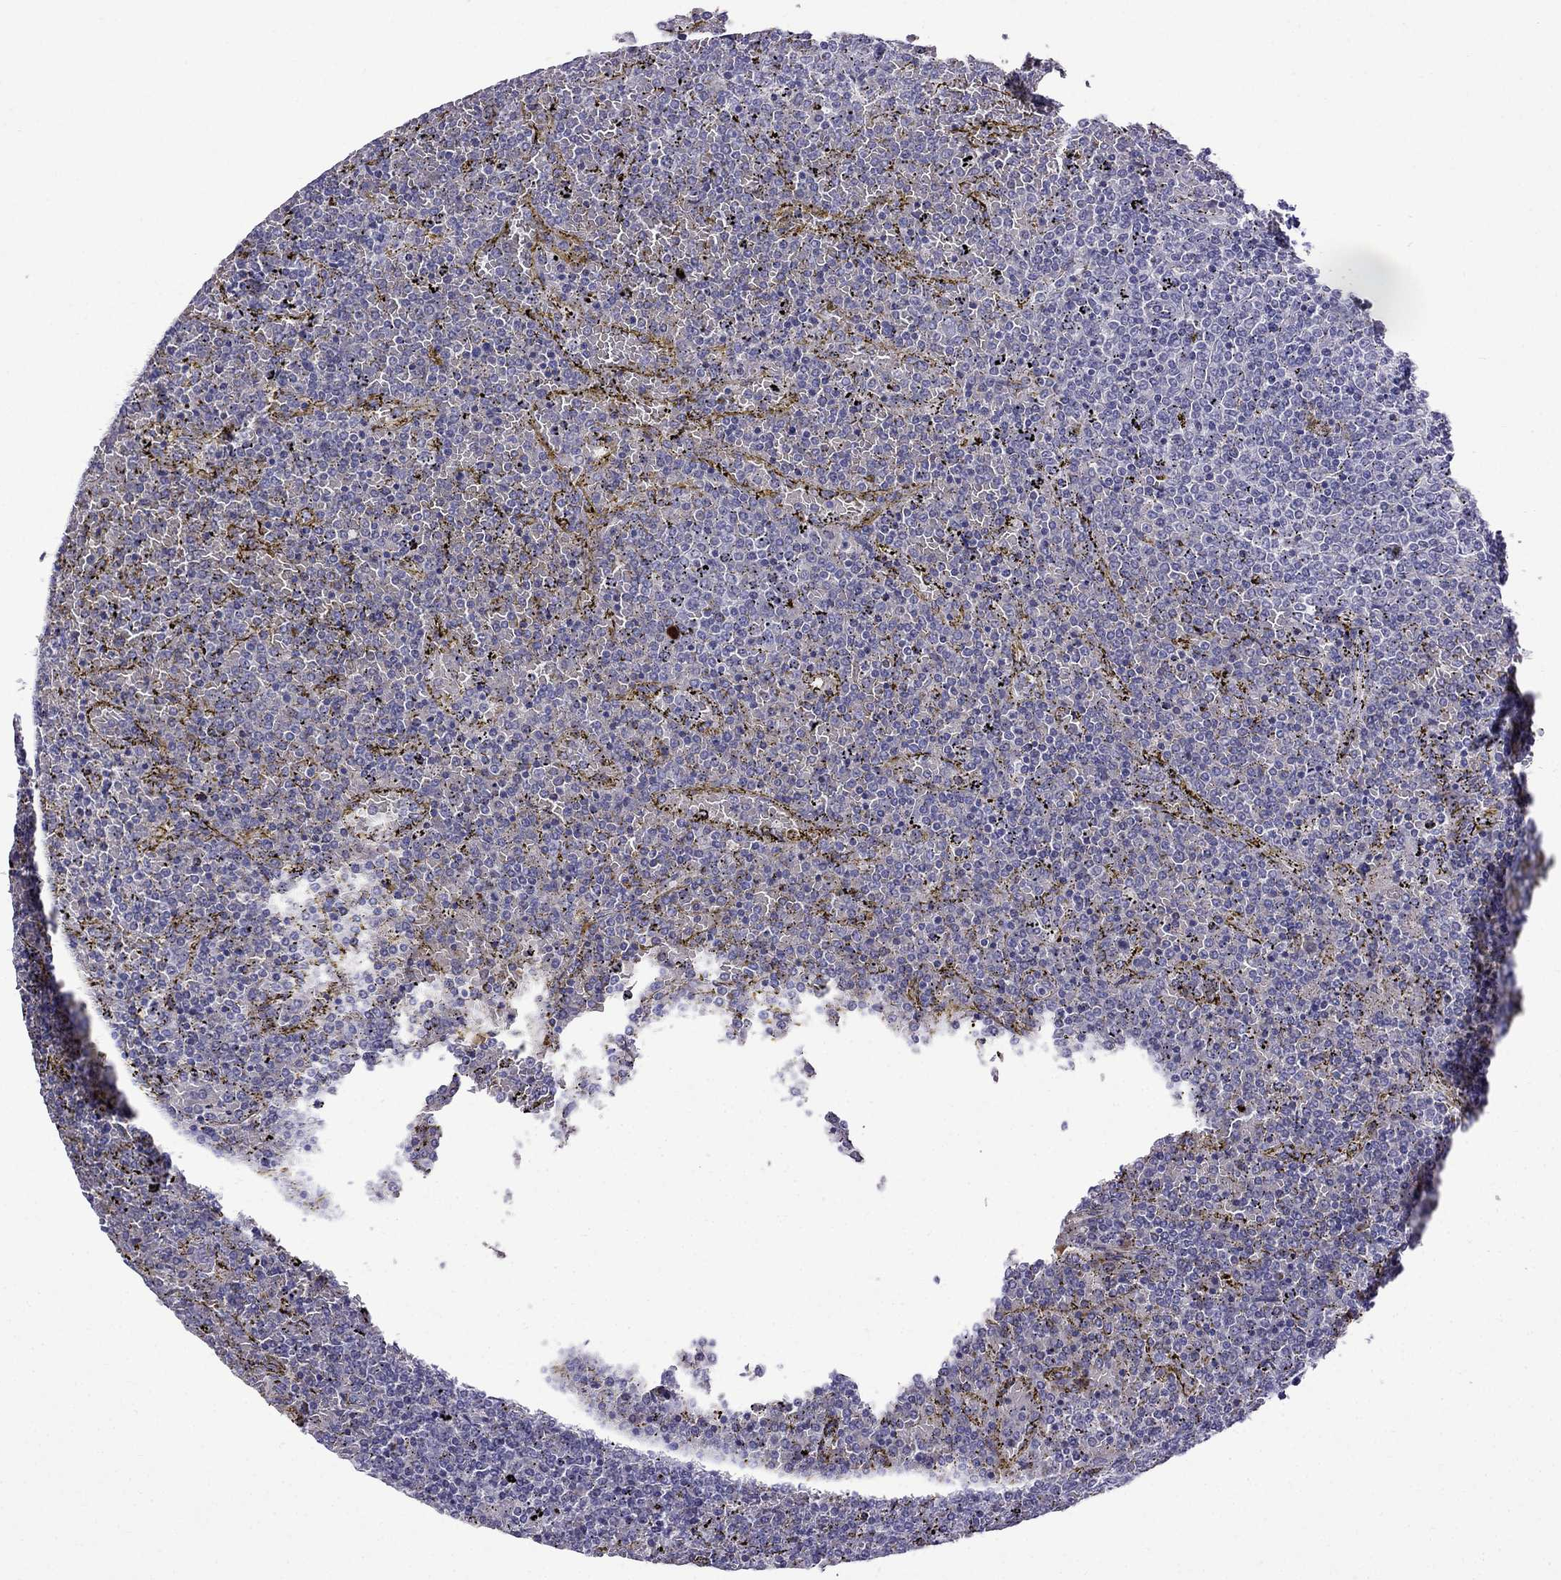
{"staining": {"intensity": "negative", "quantity": "none", "location": "none"}, "tissue": "lymphoma", "cell_type": "Tumor cells", "image_type": "cancer", "snomed": [{"axis": "morphology", "description": "Malignant lymphoma, non-Hodgkin's type, Low grade"}, {"axis": "topography", "description": "Spleen"}], "caption": "Tumor cells show no significant staining in lymphoma. Nuclei are stained in blue.", "gene": "PATE1", "patient": {"sex": "female", "age": 77}}